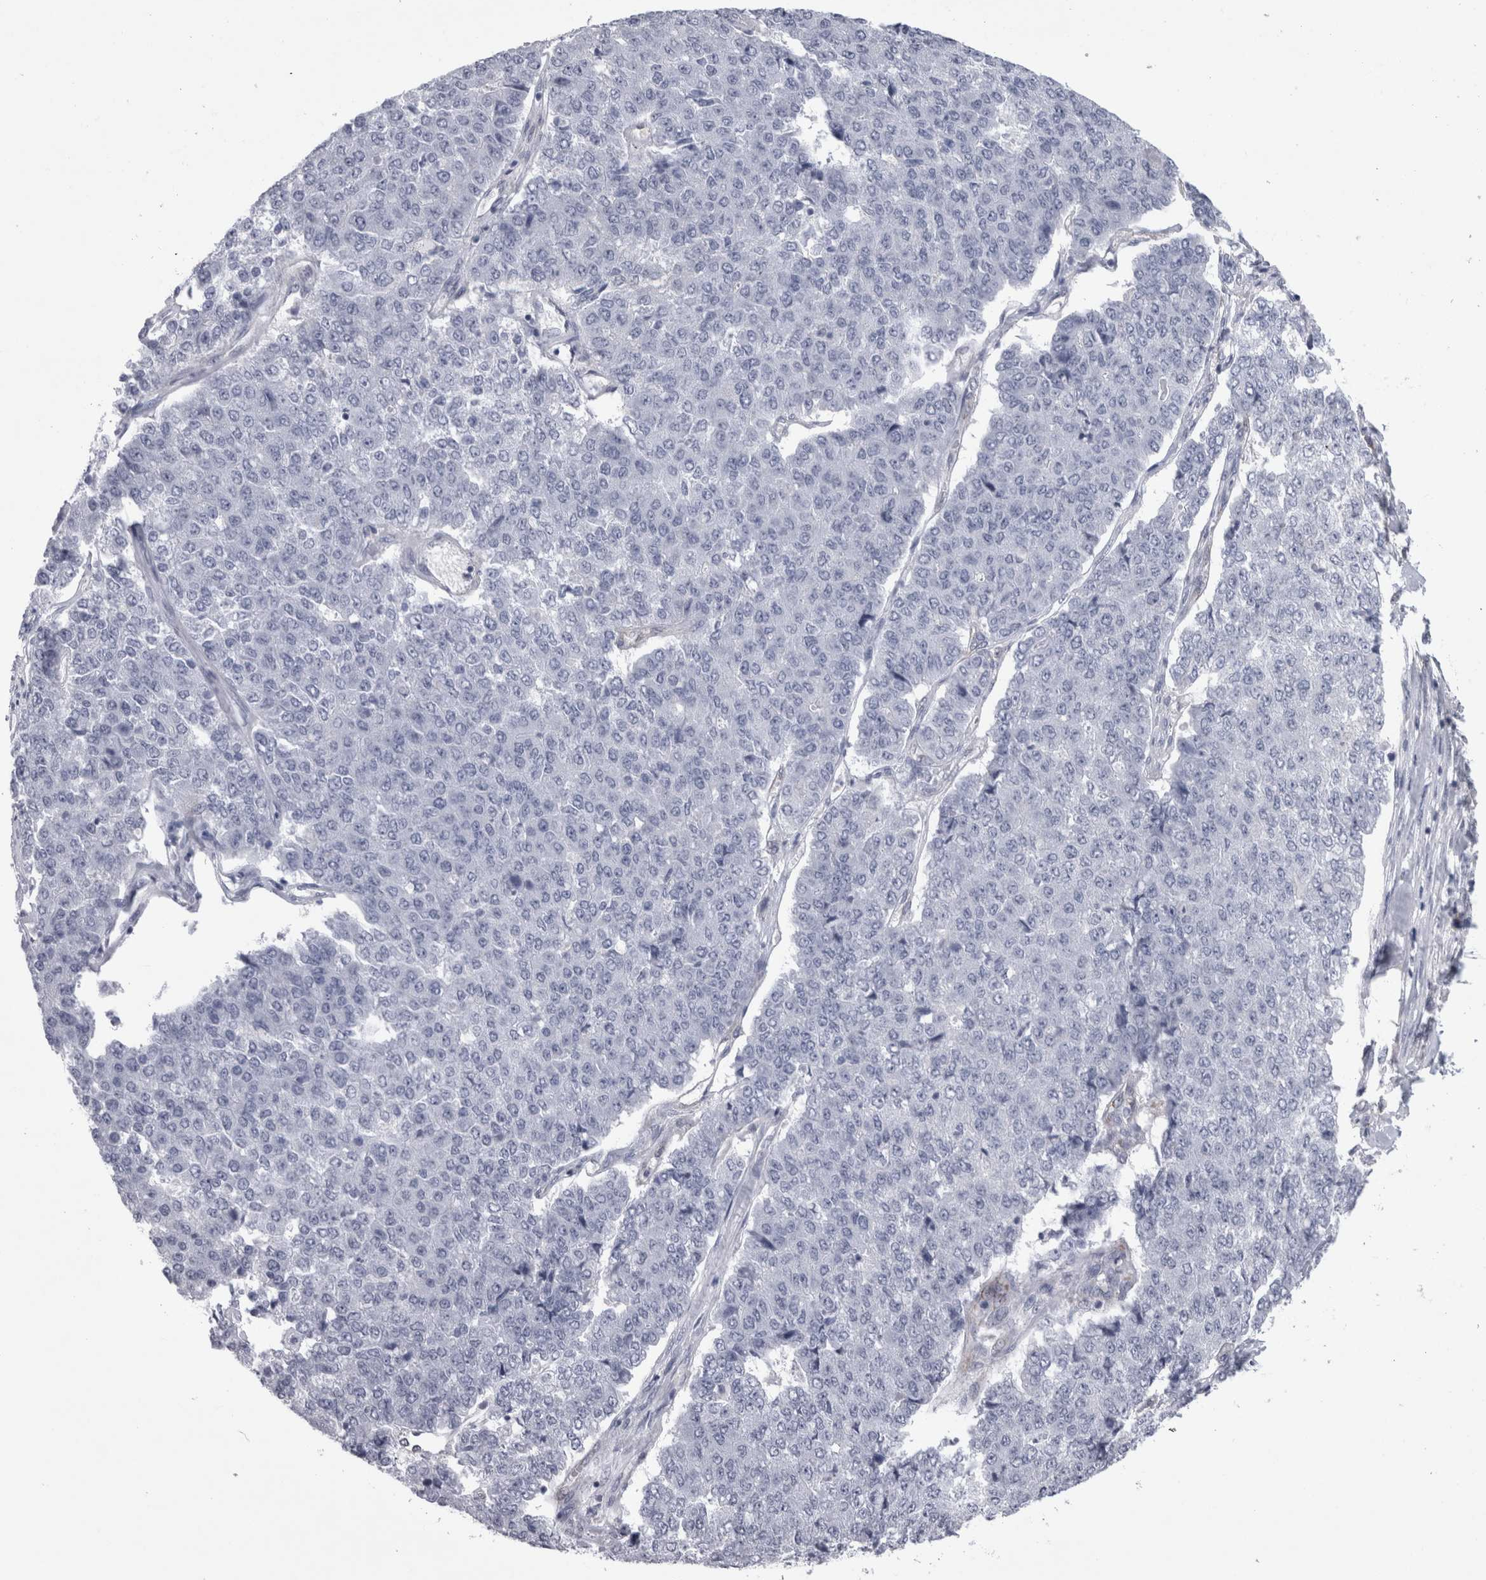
{"staining": {"intensity": "negative", "quantity": "none", "location": "none"}, "tissue": "pancreatic cancer", "cell_type": "Tumor cells", "image_type": "cancer", "snomed": [{"axis": "morphology", "description": "Adenocarcinoma, NOS"}, {"axis": "topography", "description": "Pancreas"}], "caption": "This is a photomicrograph of immunohistochemistry staining of pancreatic cancer (adenocarcinoma), which shows no expression in tumor cells. (Immunohistochemistry, brightfield microscopy, high magnification).", "gene": "ACOT7", "patient": {"sex": "male", "age": 50}}